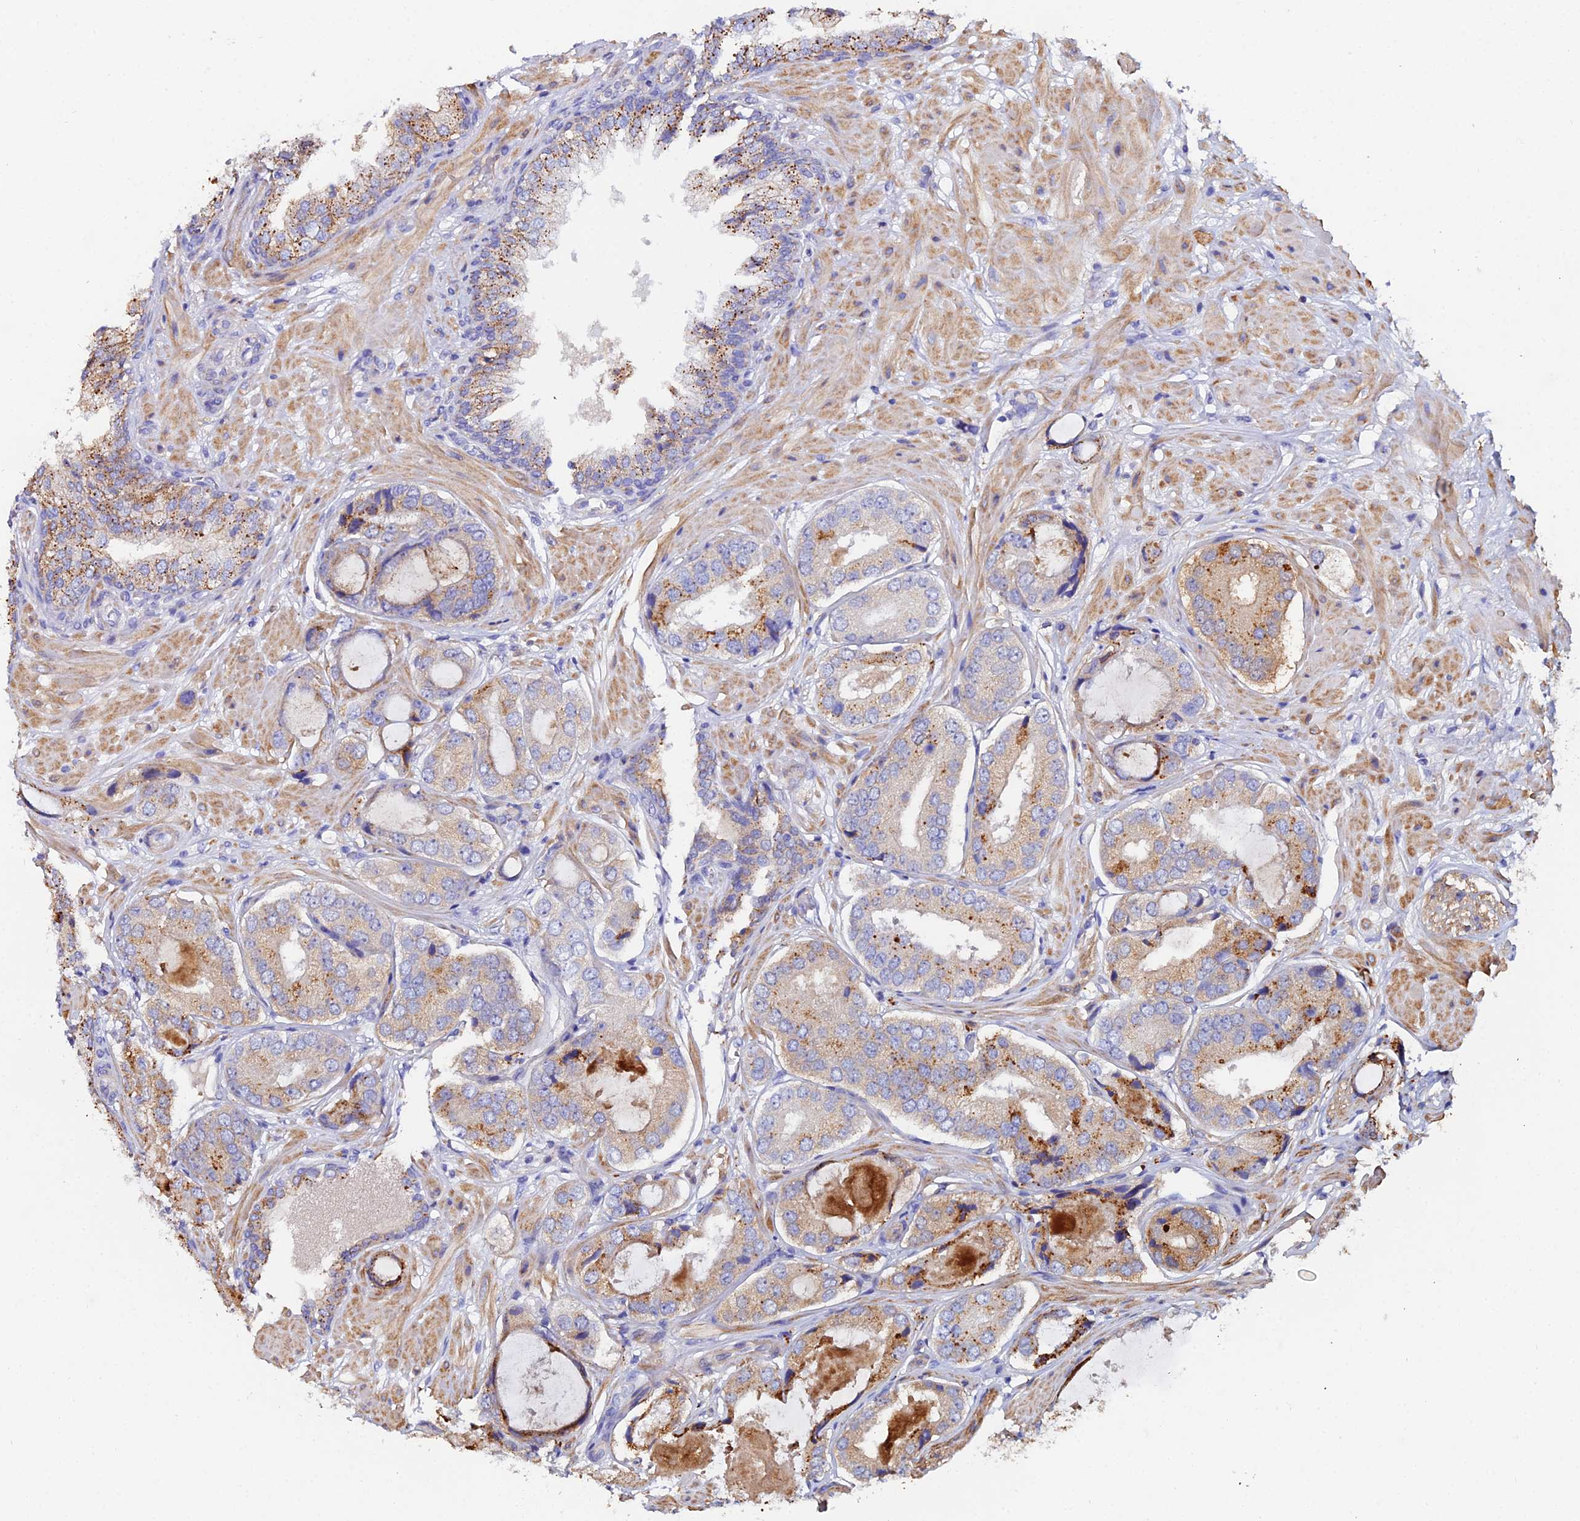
{"staining": {"intensity": "moderate", "quantity": "25%-75%", "location": "cytoplasmic/membranous"}, "tissue": "prostate cancer", "cell_type": "Tumor cells", "image_type": "cancer", "snomed": [{"axis": "morphology", "description": "Adenocarcinoma, High grade"}, {"axis": "topography", "description": "Prostate"}], "caption": "Immunohistochemistry staining of prostate cancer (high-grade adenocarcinoma), which displays medium levels of moderate cytoplasmic/membranous positivity in approximately 25%-75% of tumor cells indicating moderate cytoplasmic/membranous protein staining. The staining was performed using DAB (brown) for protein detection and nuclei were counterstained in hematoxylin (blue).", "gene": "C6", "patient": {"sex": "male", "age": 59}}